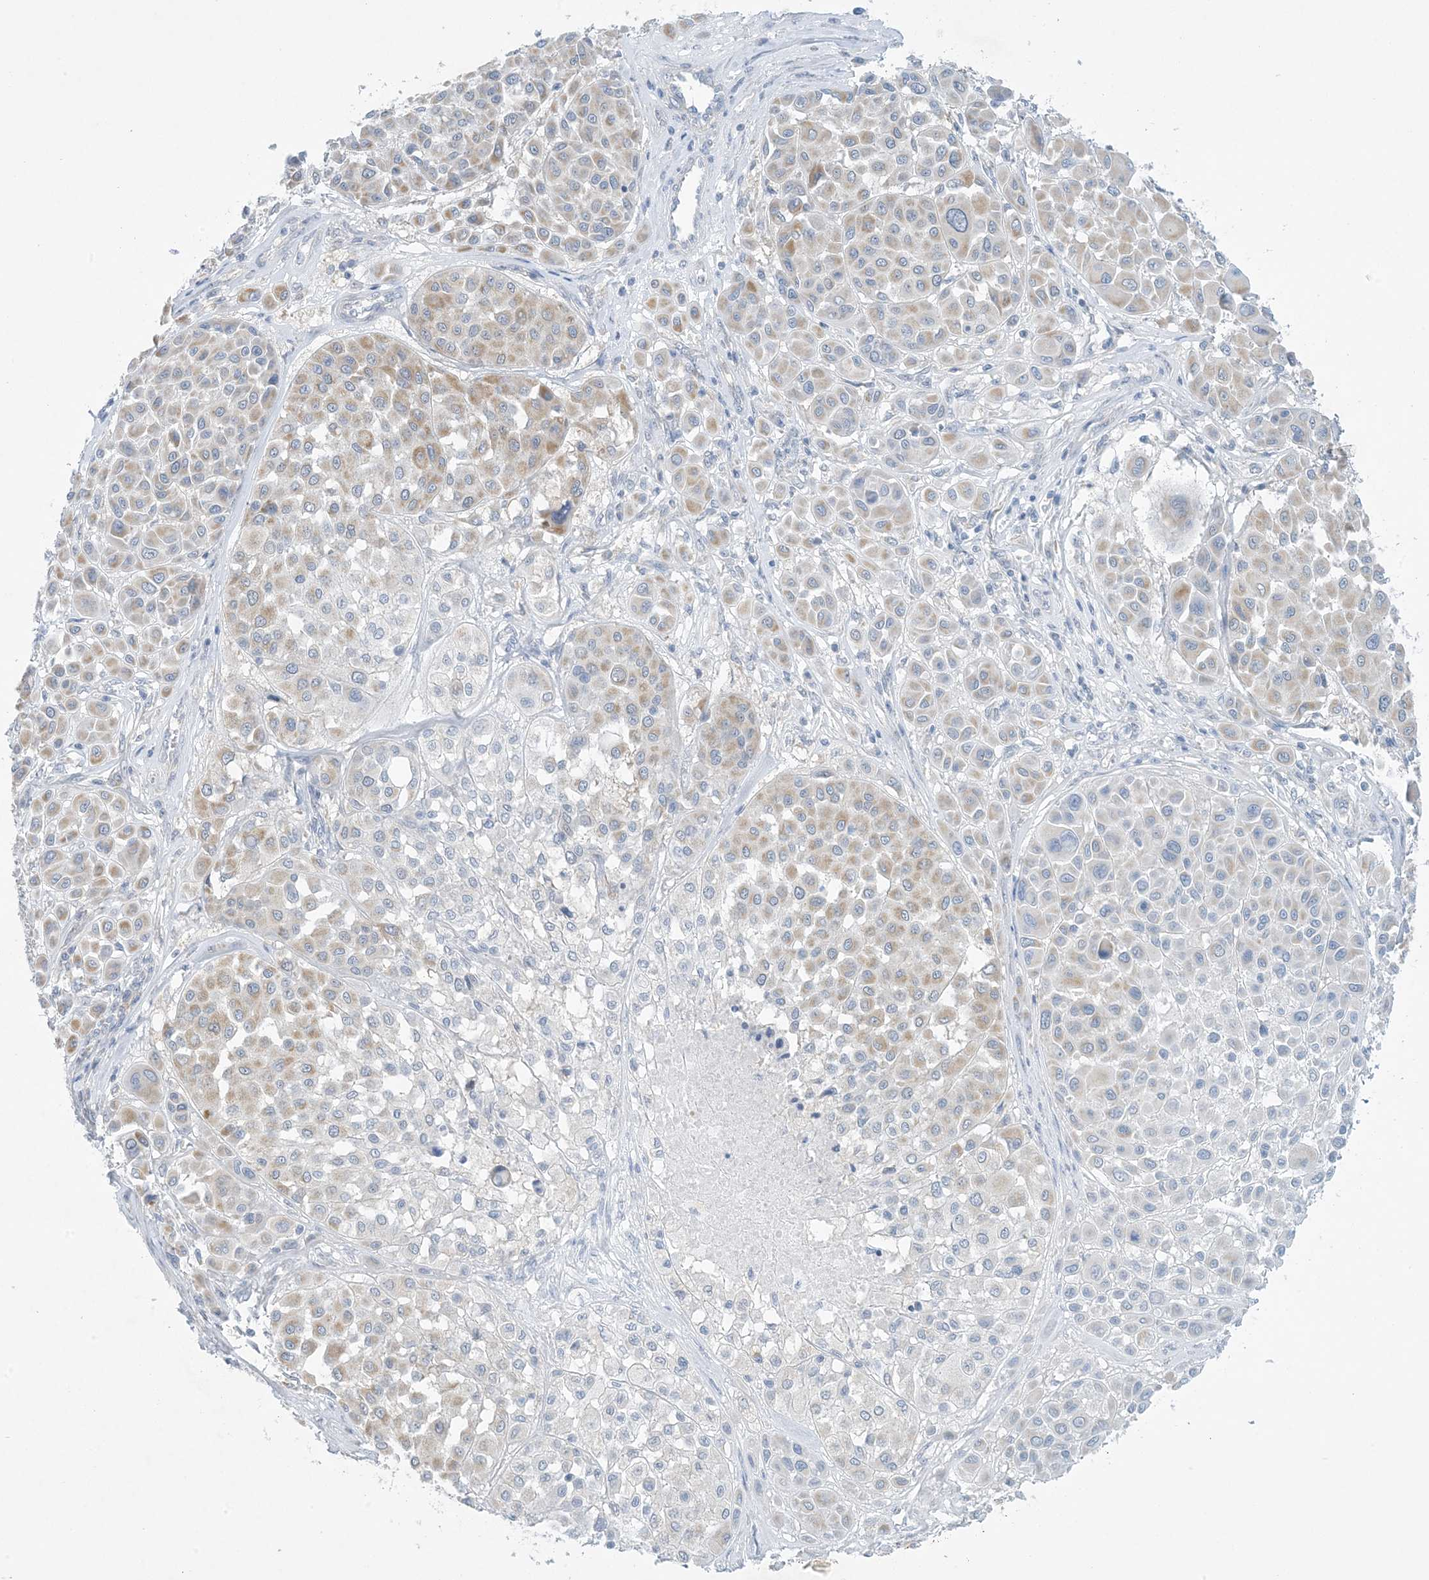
{"staining": {"intensity": "weak", "quantity": "25%-75%", "location": "cytoplasmic/membranous"}, "tissue": "melanoma", "cell_type": "Tumor cells", "image_type": "cancer", "snomed": [{"axis": "morphology", "description": "Malignant melanoma, Metastatic site"}, {"axis": "topography", "description": "Soft tissue"}], "caption": "IHC (DAB (3,3'-diaminobenzidine)) staining of malignant melanoma (metastatic site) displays weak cytoplasmic/membranous protein staining in about 25%-75% of tumor cells. (Stains: DAB (3,3'-diaminobenzidine) in brown, nuclei in blue, Microscopy: brightfield microscopy at high magnification).", "gene": "MRPS18A", "patient": {"sex": "male", "age": 41}}